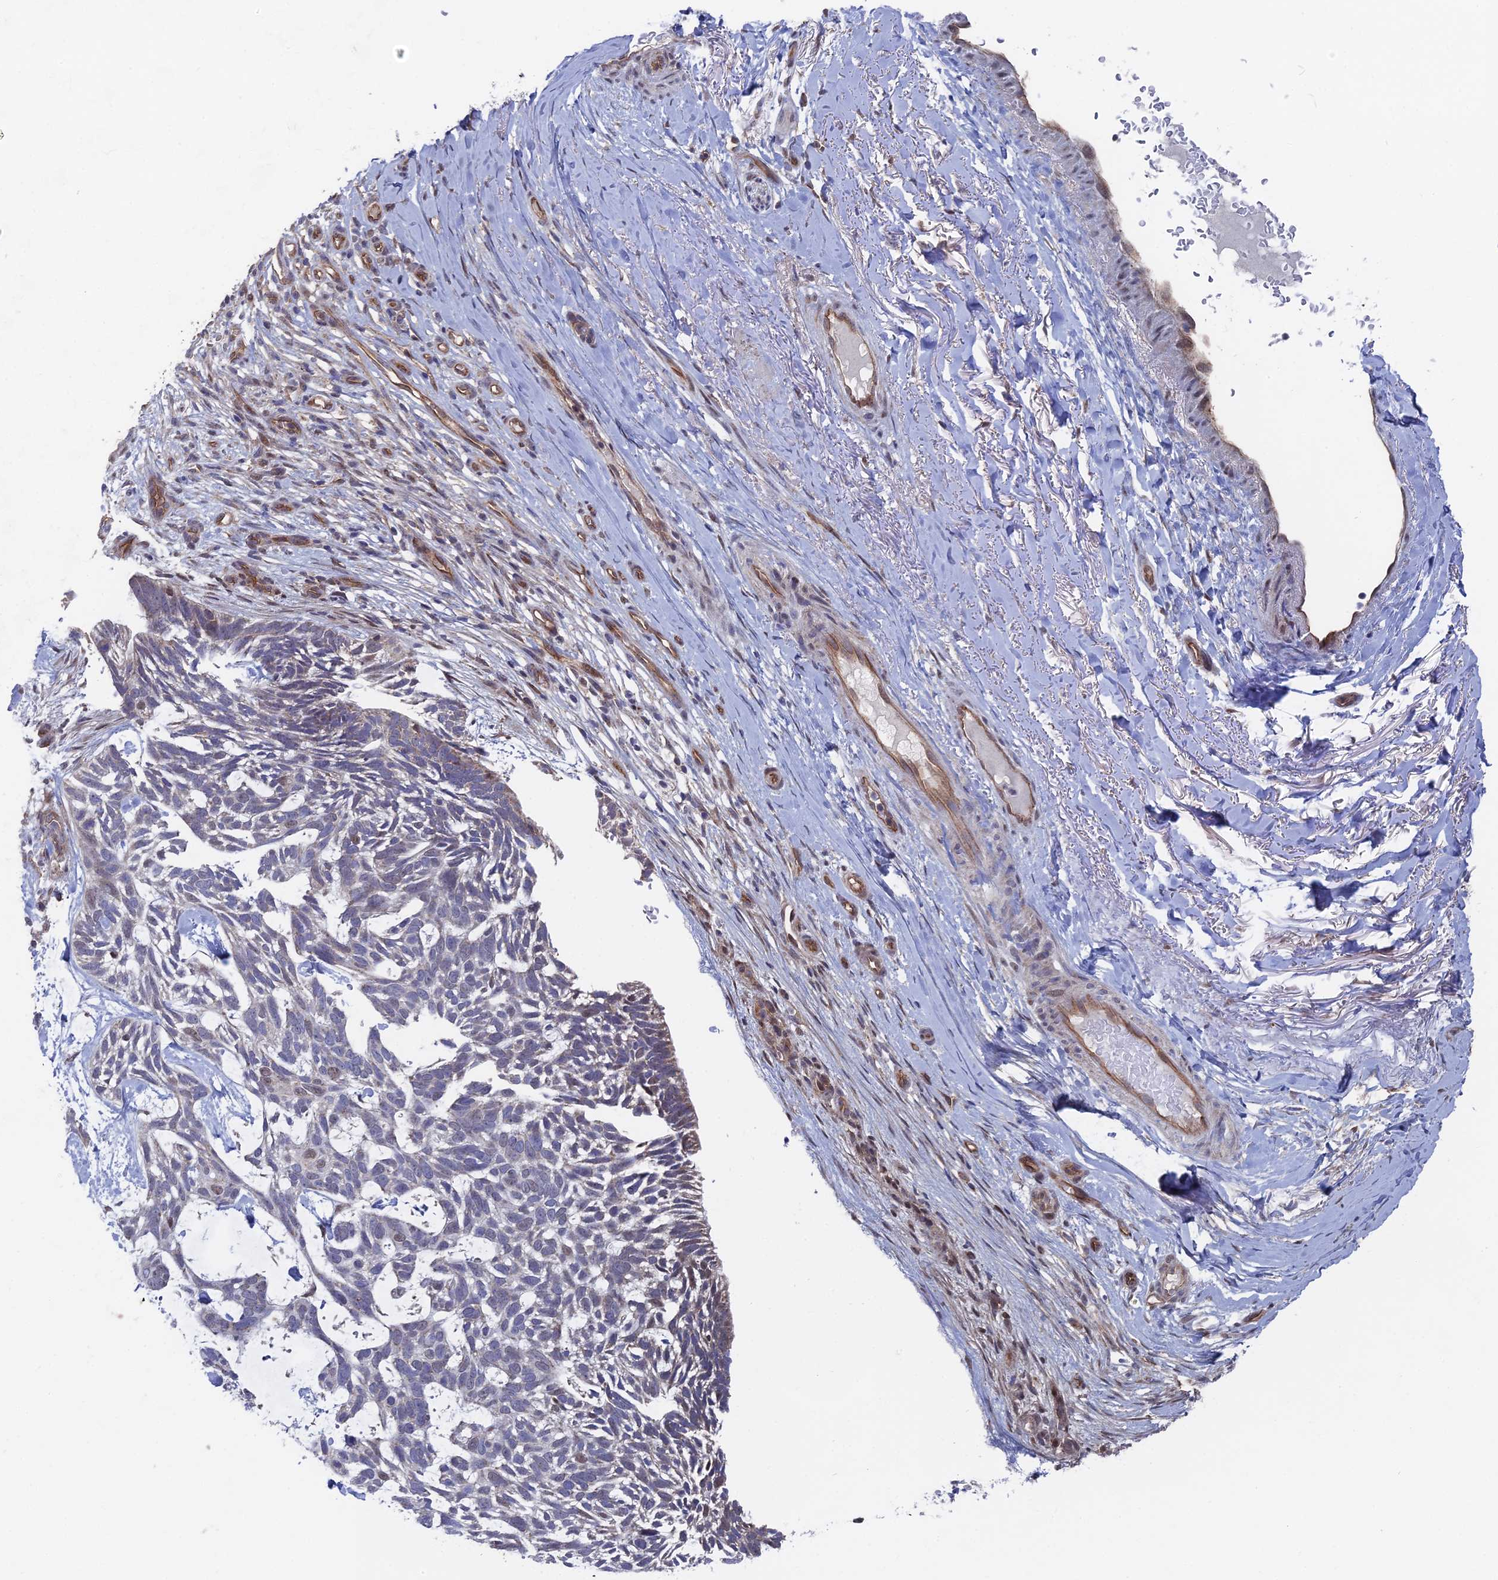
{"staining": {"intensity": "negative", "quantity": "none", "location": "none"}, "tissue": "skin cancer", "cell_type": "Tumor cells", "image_type": "cancer", "snomed": [{"axis": "morphology", "description": "Basal cell carcinoma"}, {"axis": "topography", "description": "Skin"}], "caption": "High magnification brightfield microscopy of basal cell carcinoma (skin) stained with DAB (3,3'-diaminobenzidine) (brown) and counterstained with hematoxylin (blue): tumor cells show no significant staining.", "gene": "UNC5D", "patient": {"sex": "male", "age": 88}}